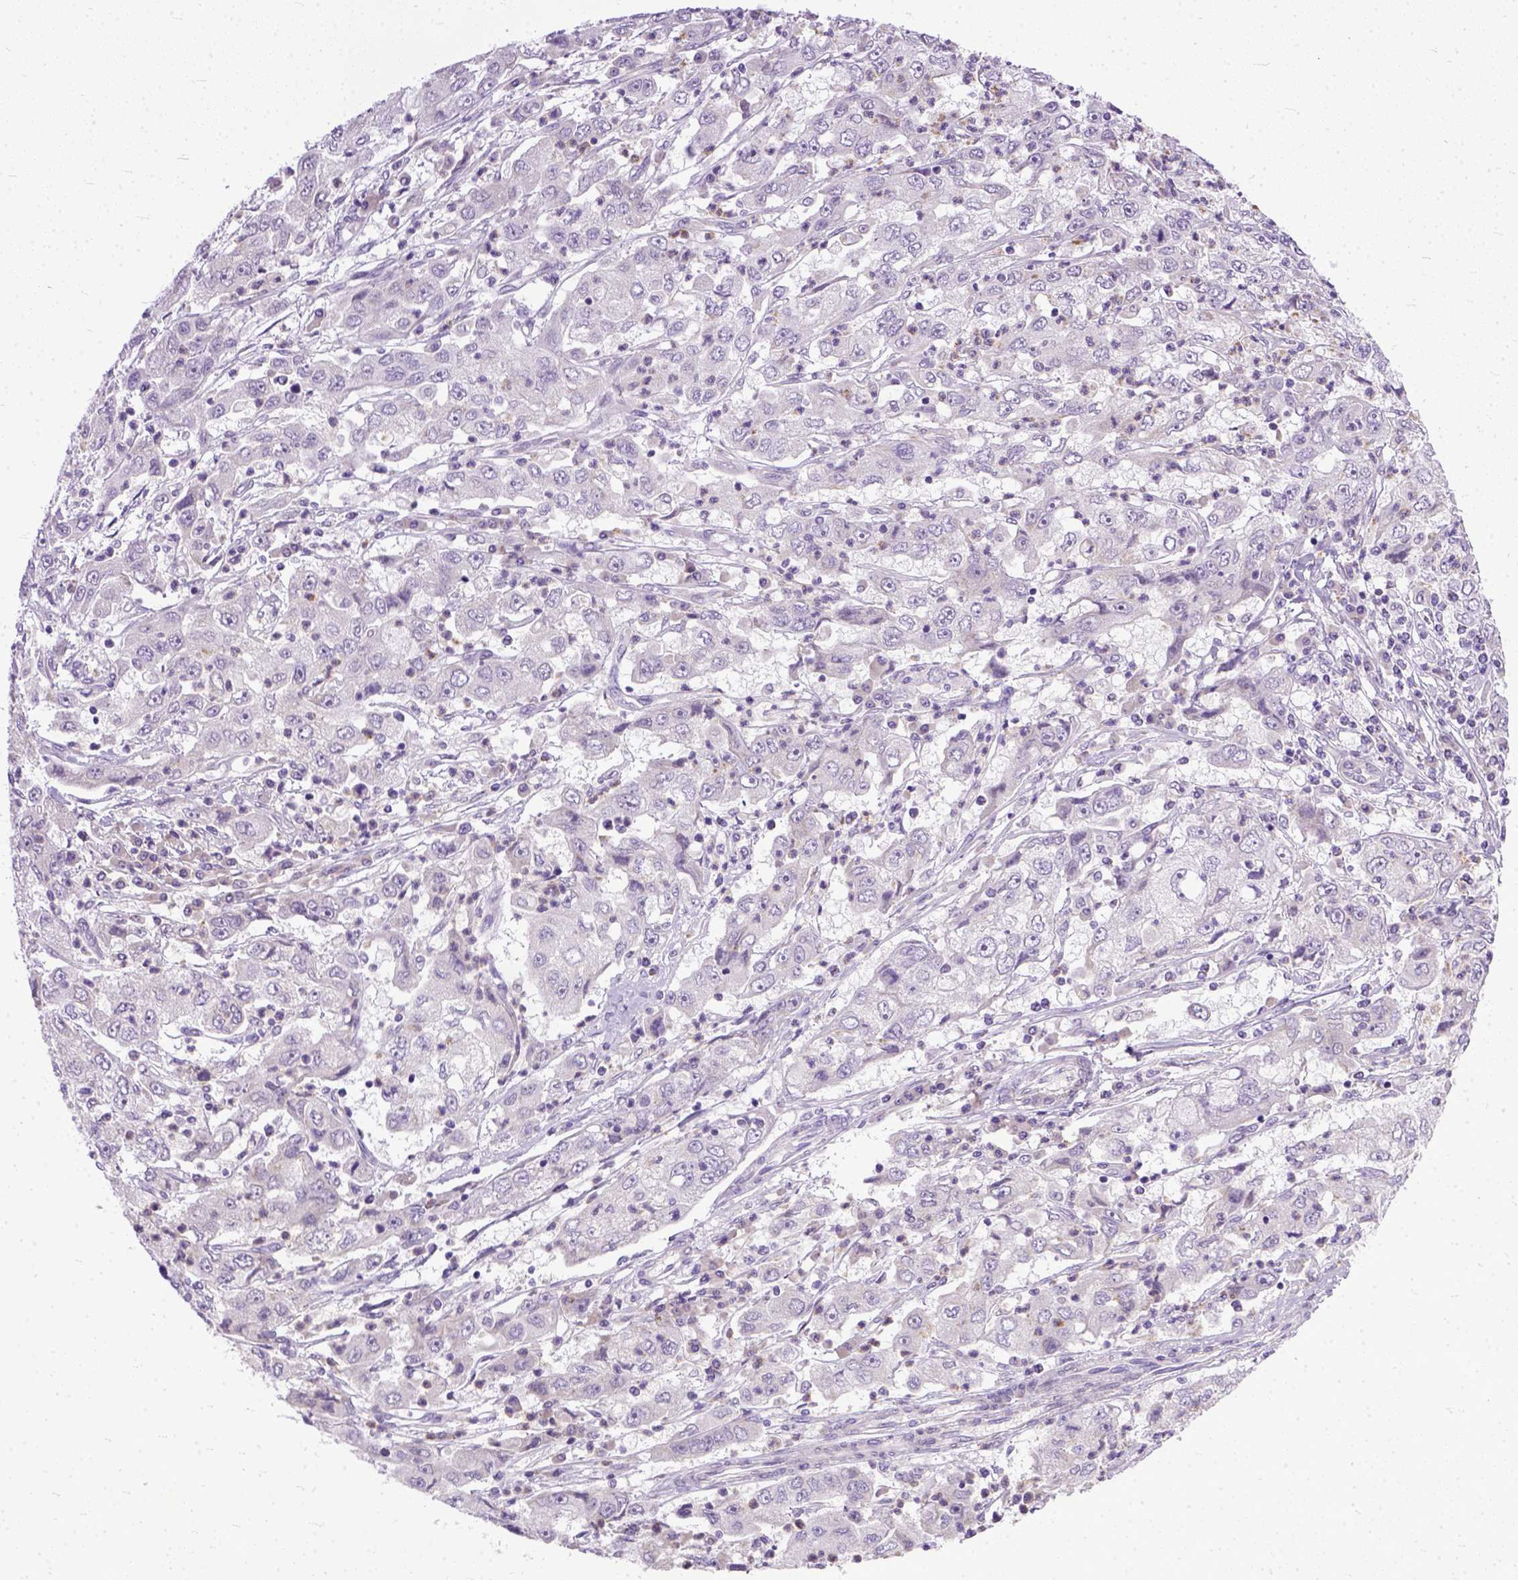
{"staining": {"intensity": "negative", "quantity": "none", "location": "none"}, "tissue": "cervical cancer", "cell_type": "Tumor cells", "image_type": "cancer", "snomed": [{"axis": "morphology", "description": "Squamous cell carcinoma, NOS"}, {"axis": "topography", "description": "Cervix"}], "caption": "Image shows no significant protein positivity in tumor cells of cervical squamous cell carcinoma.", "gene": "TCEAL7", "patient": {"sex": "female", "age": 36}}